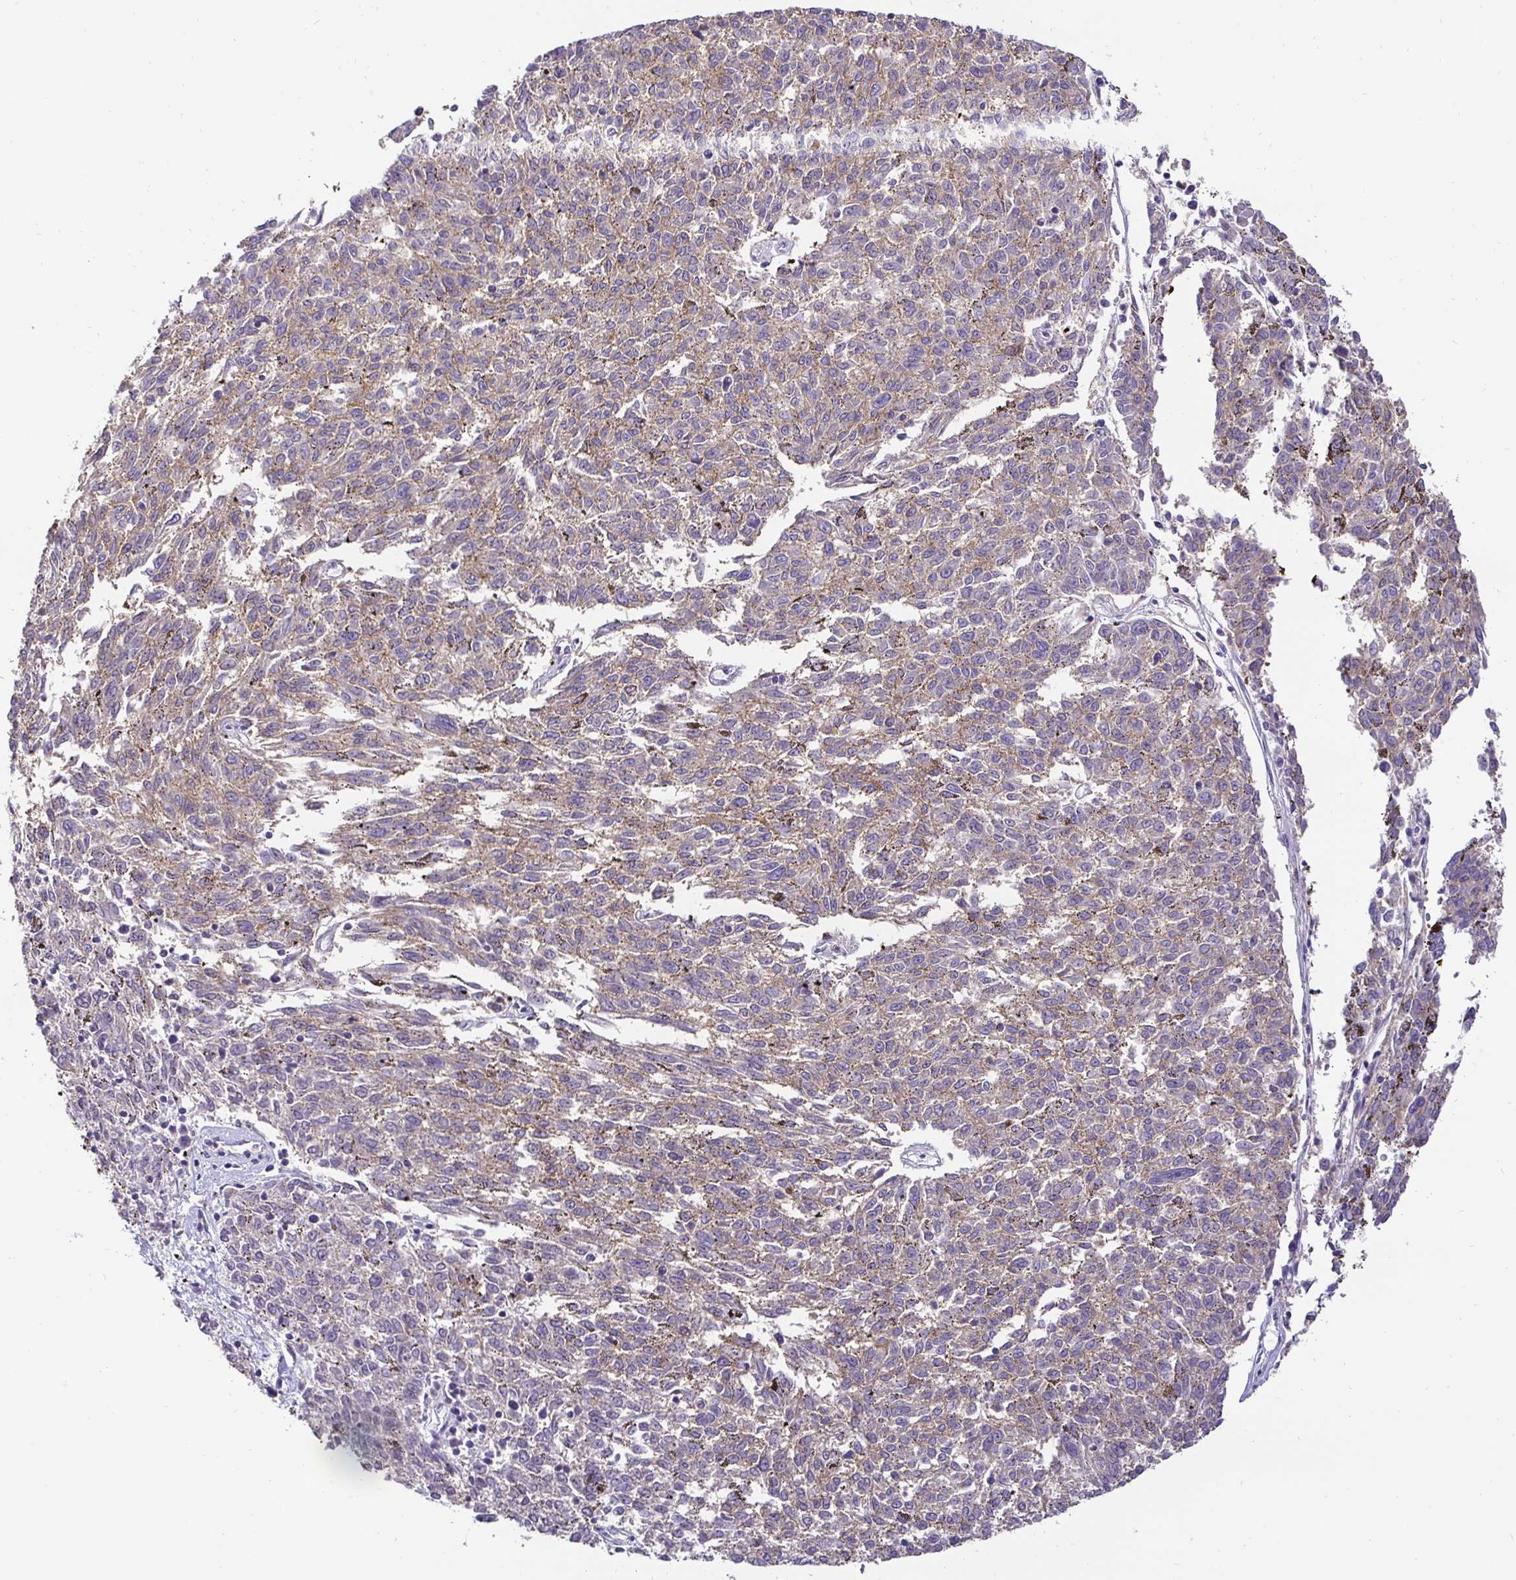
{"staining": {"intensity": "weak", "quantity": "25%-75%", "location": "cytoplasmic/membranous"}, "tissue": "melanoma", "cell_type": "Tumor cells", "image_type": "cancer", "snomed": [{"axis": "morphology", "description": "Malignant melanoma, NOS"}, {"axis": "topography", "description": "Skin"}], "caption": "There is low levels of weak cytoplasmic/membranous positivity in tumor cells of malignant melanoma, as demonstrated by immunohistochemical staining (brown color).", "gene": "SLC9A1", "patient": {"sex": "female", "age": 72}}